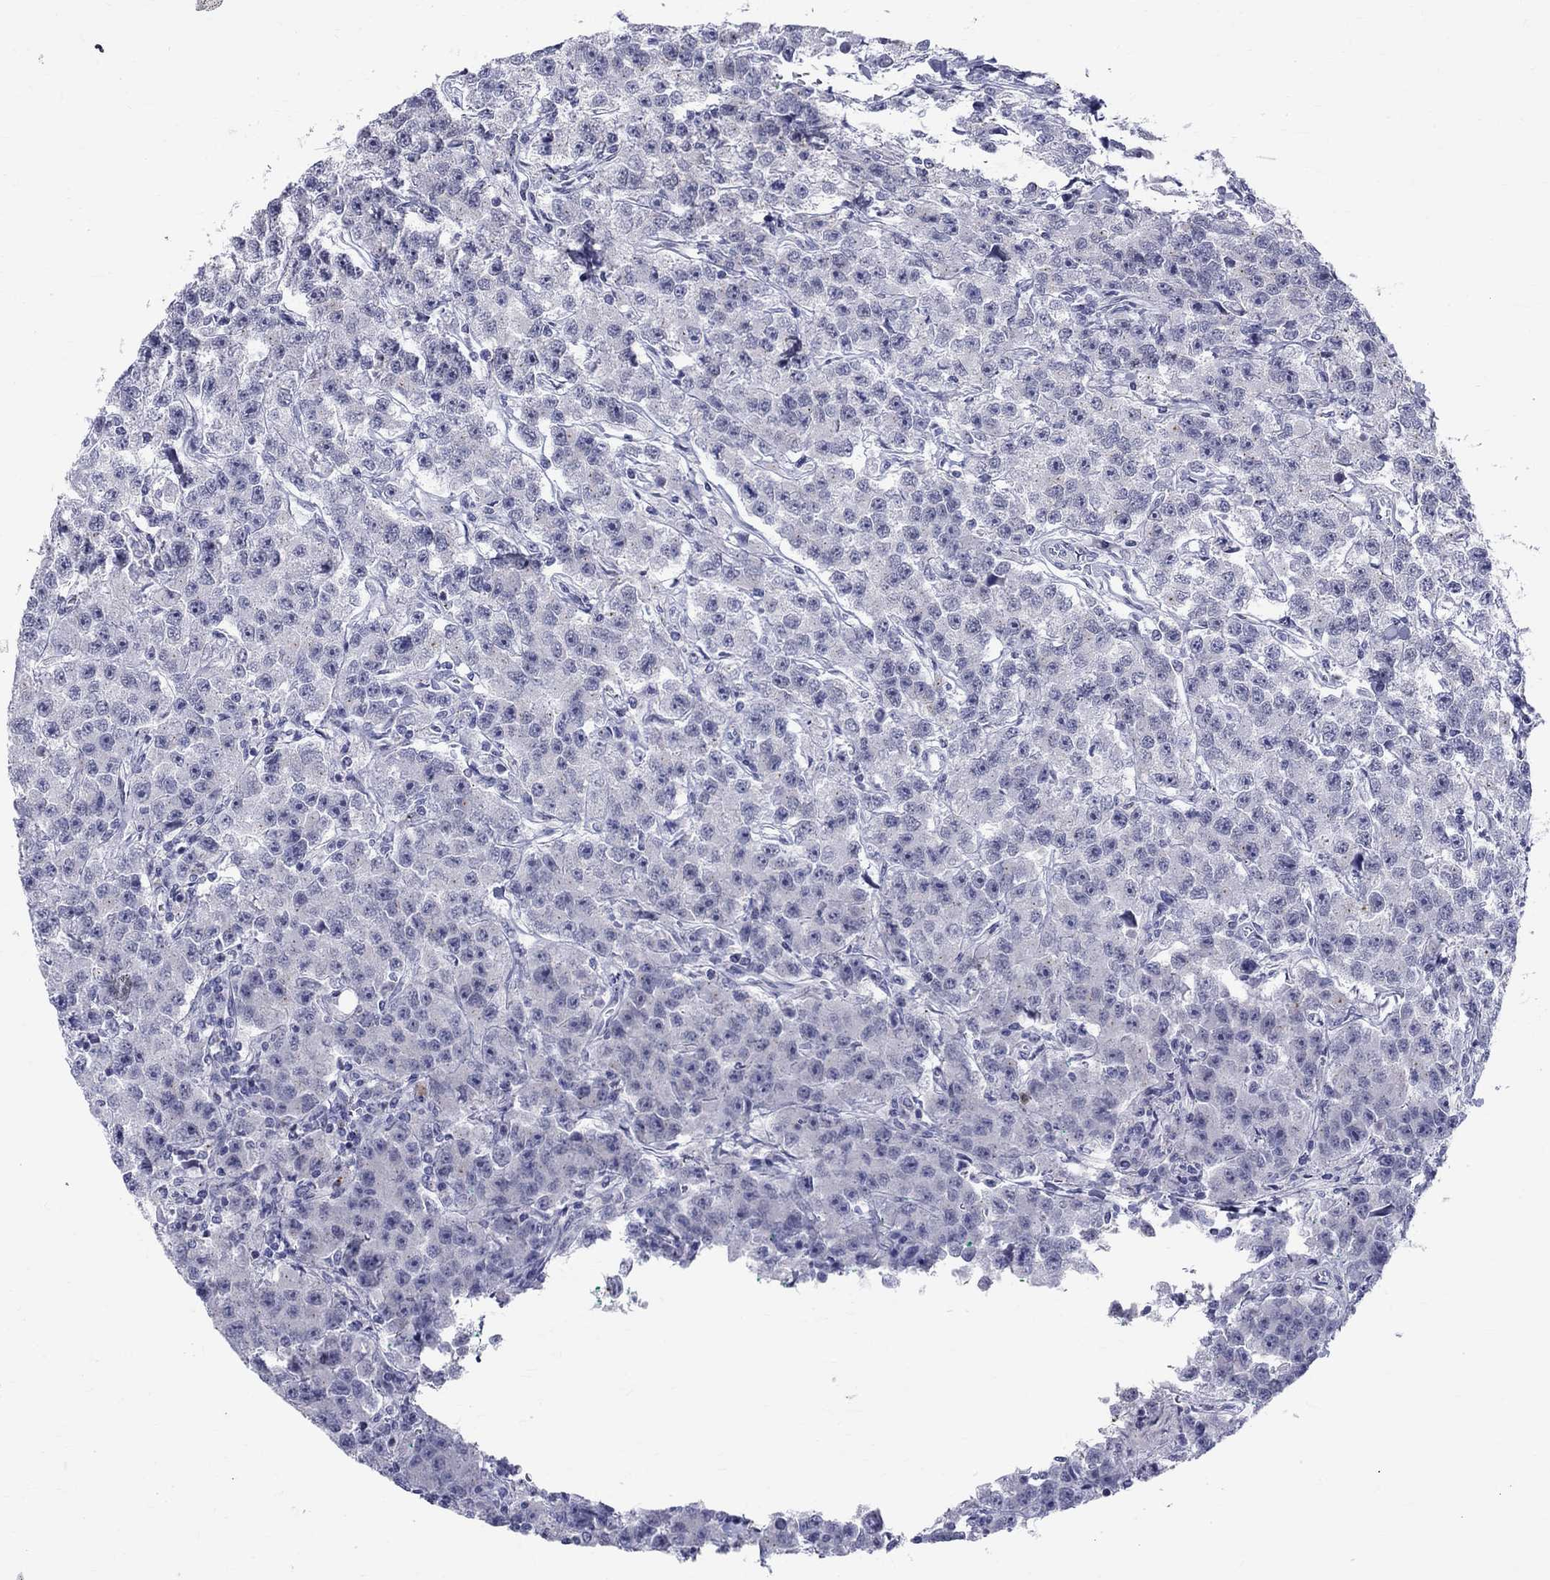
{"staining": {"intensity": "negative", "quantity": "none", "location": "none"}, "tissue": "testis cancer", "cell_type": "Tumor cells", "image_type": "cancer", "snomed": [{"axis": "morphology", "description": "Seminoma, NOS"}, {"axis": "topography", "description": "Testis"}], "caption": "Immunohistochemical staining of human testis seminoma shows no significant positivity in tumor cells.", "gene": "CEP43", "patient": {"sex": "male", "age": 59}}